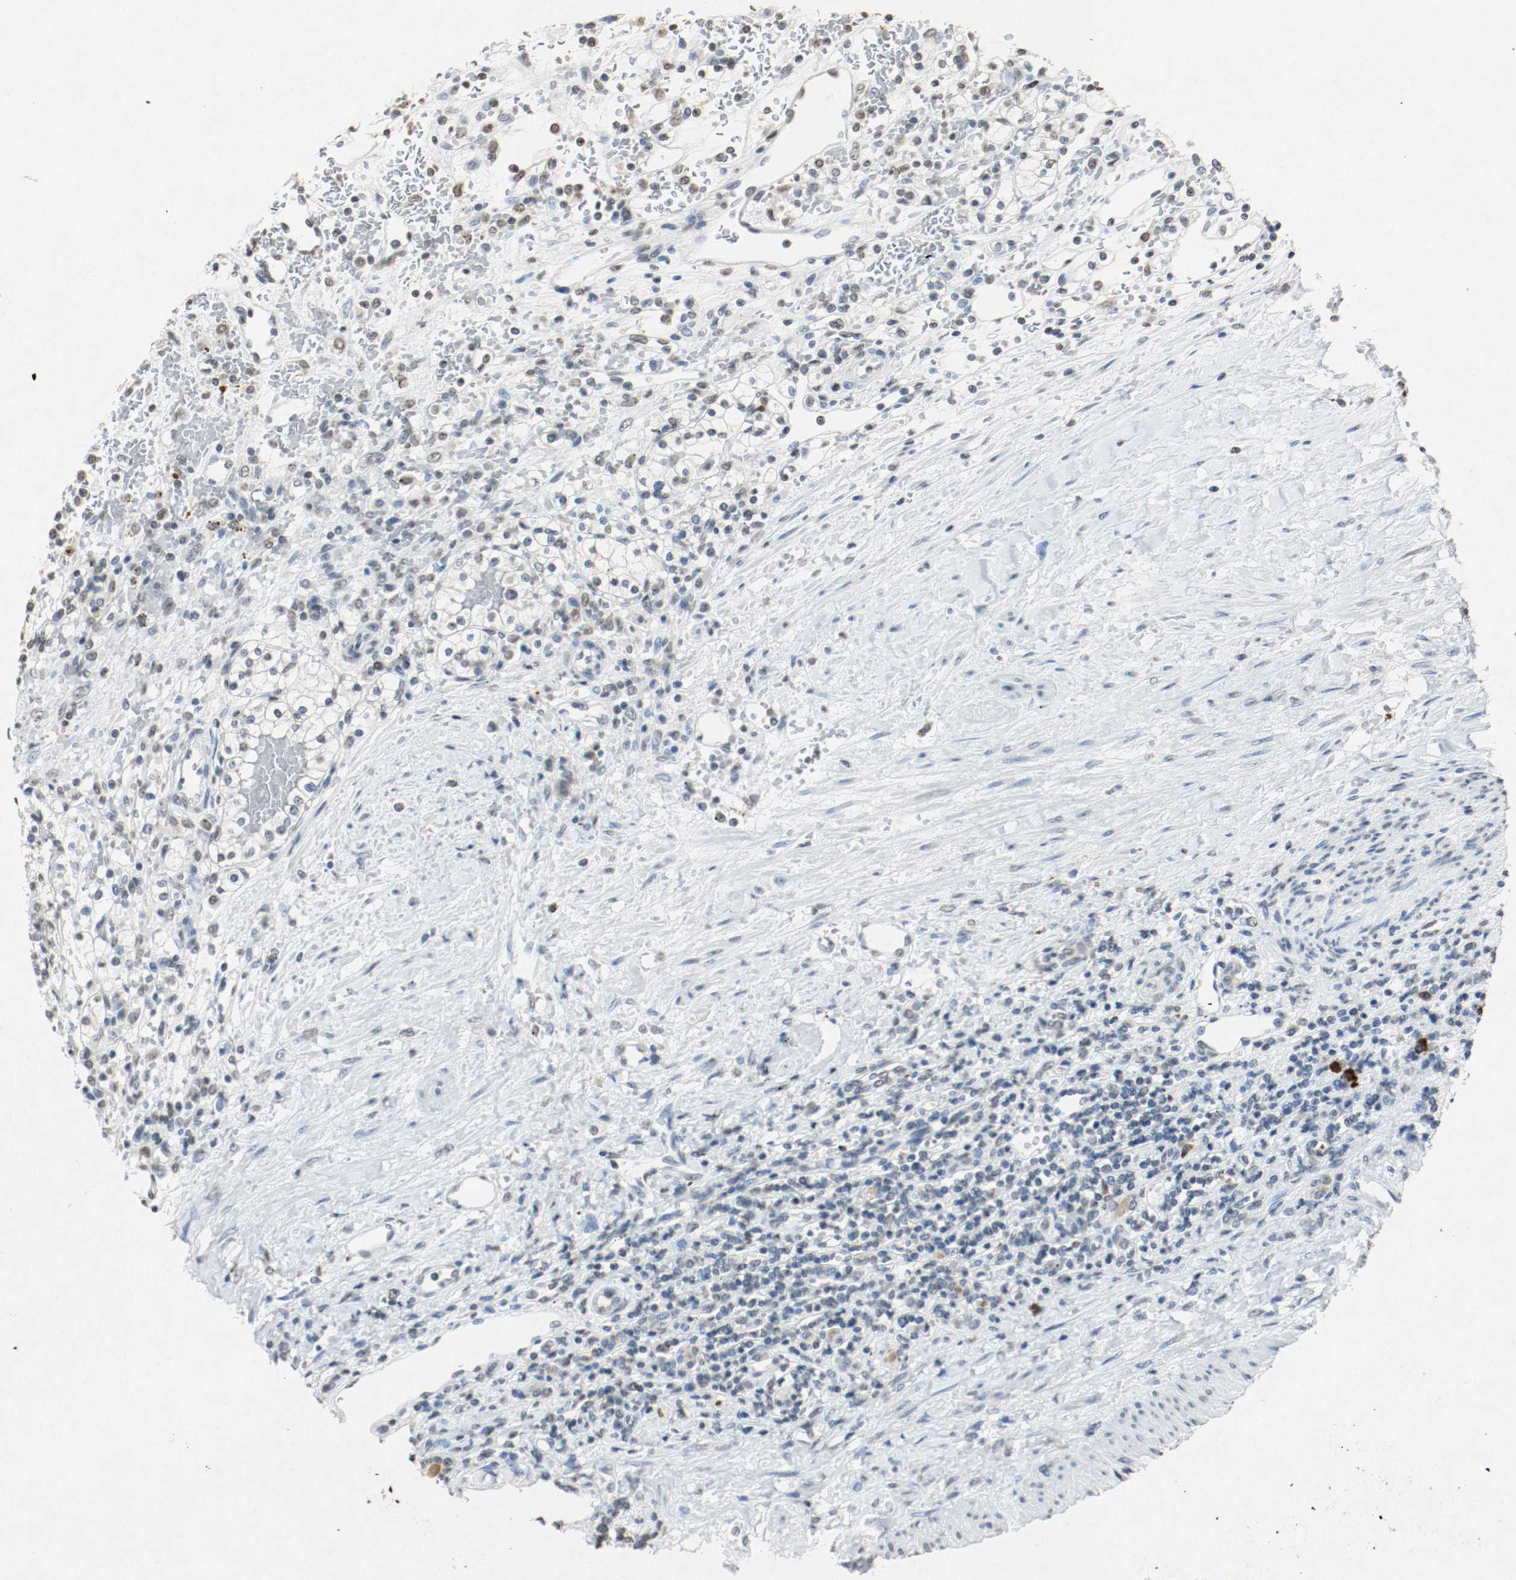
{"staining": {"intensity": "weak", "quantity": ">75%", "location": "nuclear"}, "tissue": "renal cancer", "cell_type": "Tumor cells", "image_type": "cancer", "snomed": [{"axis": "morphology", "description": "Normal tissue, NOS"}, {"axis": "morphology", "description": "Adenocarcinoma, NOS"}, {"axis": "topography", "description": "Kidney"}], "caption": "IHC photomicrograph of neoplastic tissue: renal adenocarcinoma stained using IHC demonstrates low levels of weak protein expression localized specifically in the nuclear of tumor cells, appearing as a nuclear brown color.", "gene": "DNMT1", "patient": {"sex": "female", "age": 55}}